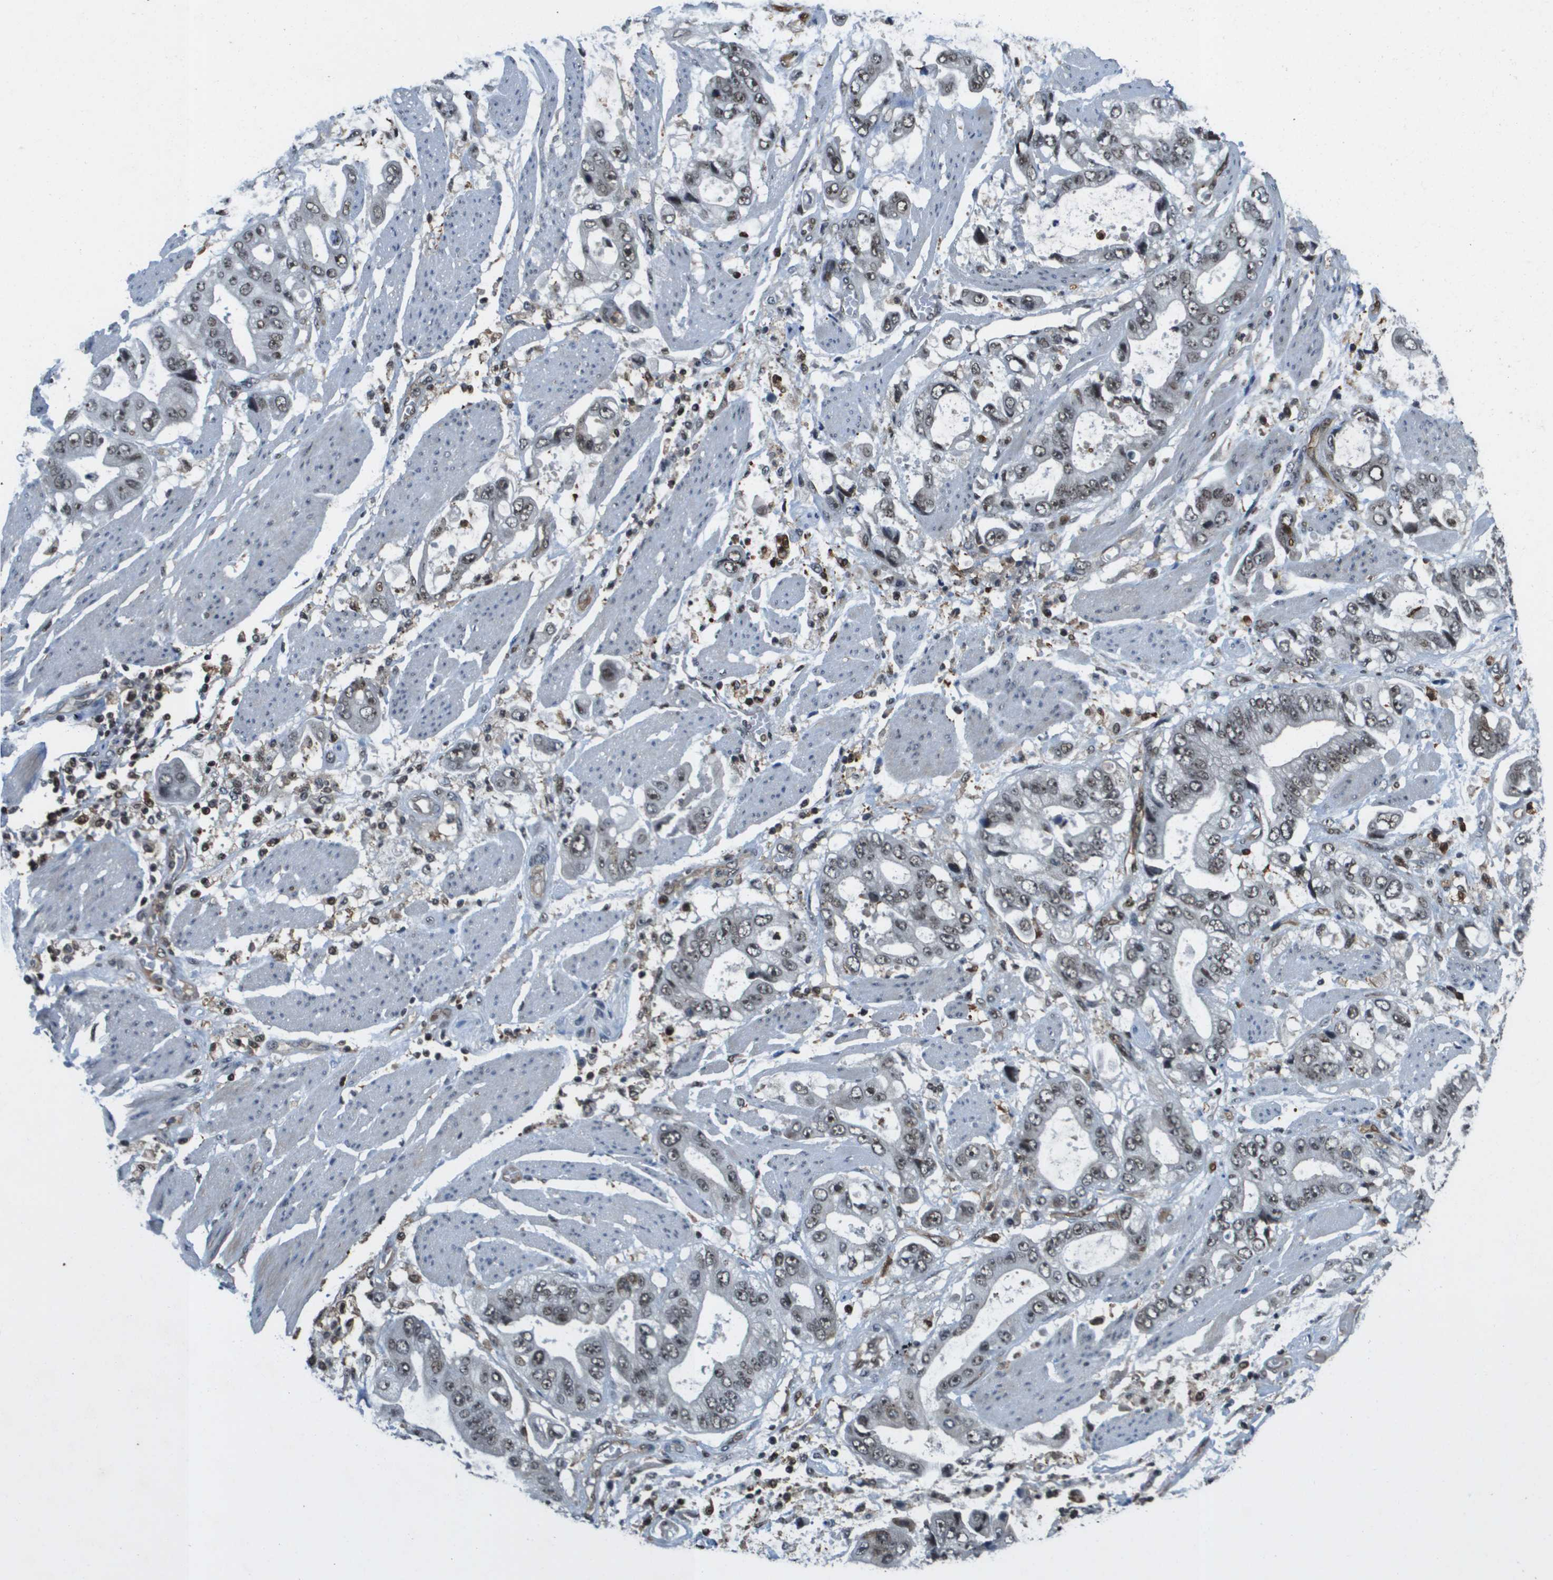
{"staining": {"intensity": "weak", "quantity": ">75%", "location": "nuclear"}, "tissue": "stomach cancer", "cell_type": "Tumor cells", "image_type": "cancer", "snomed": [{"axis": "morphology", "description": "Normal tissue, NOS"}, {"axis": "morphology", "description": "Adenocarcinoma, NOS"}, {"axis": "topography", "description": "Stomach"}], "caption": "Adenocarcinoma (stomach) stained with a brown dye shows weak nuclear positive expression in approximately >75% of tumor cells.", "gene": "EP400", "patient": {"sex": "male", "age": 62}}